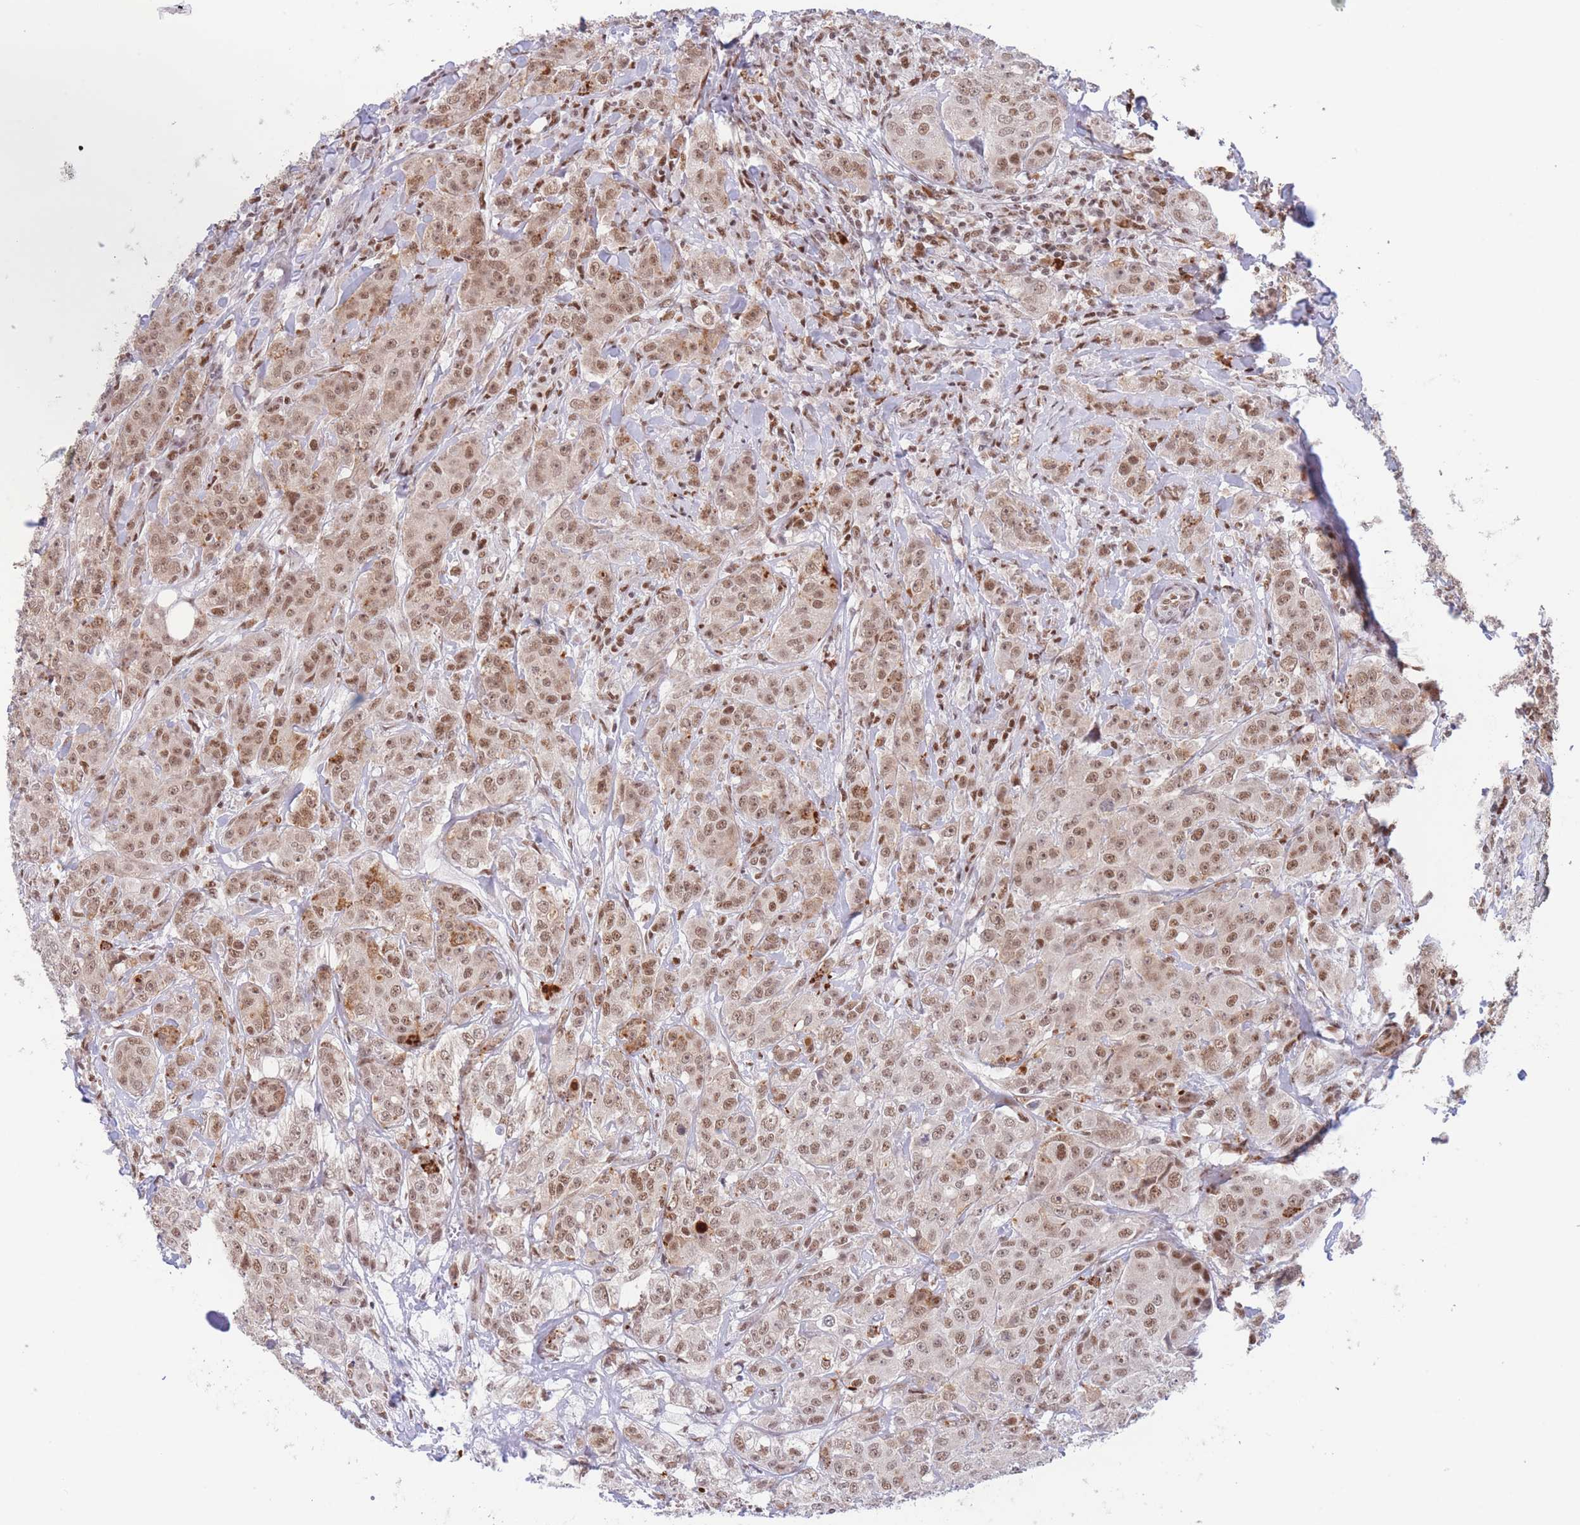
{"staining": {"intensity": "moderate", "quantity": ">75%", "location": "nuclear"}, "tissue": "breast cancer", "cell_type": "Tumor cells", "image_type": "cancer", "snomed": [{"axis": "morphology", "description": "Duct carcinoma"}, {"axis": "topography", "description": "Breast"}], "caption": "Immunohistochemistry (DAB (3,3'-diaminobenzidine)) staining of breast cancer shows moderate nuclear protein staining in approximately >75% of tumor cells.", "gene": "SMAD9", "patient": {"sex": "female", "age": 43}}